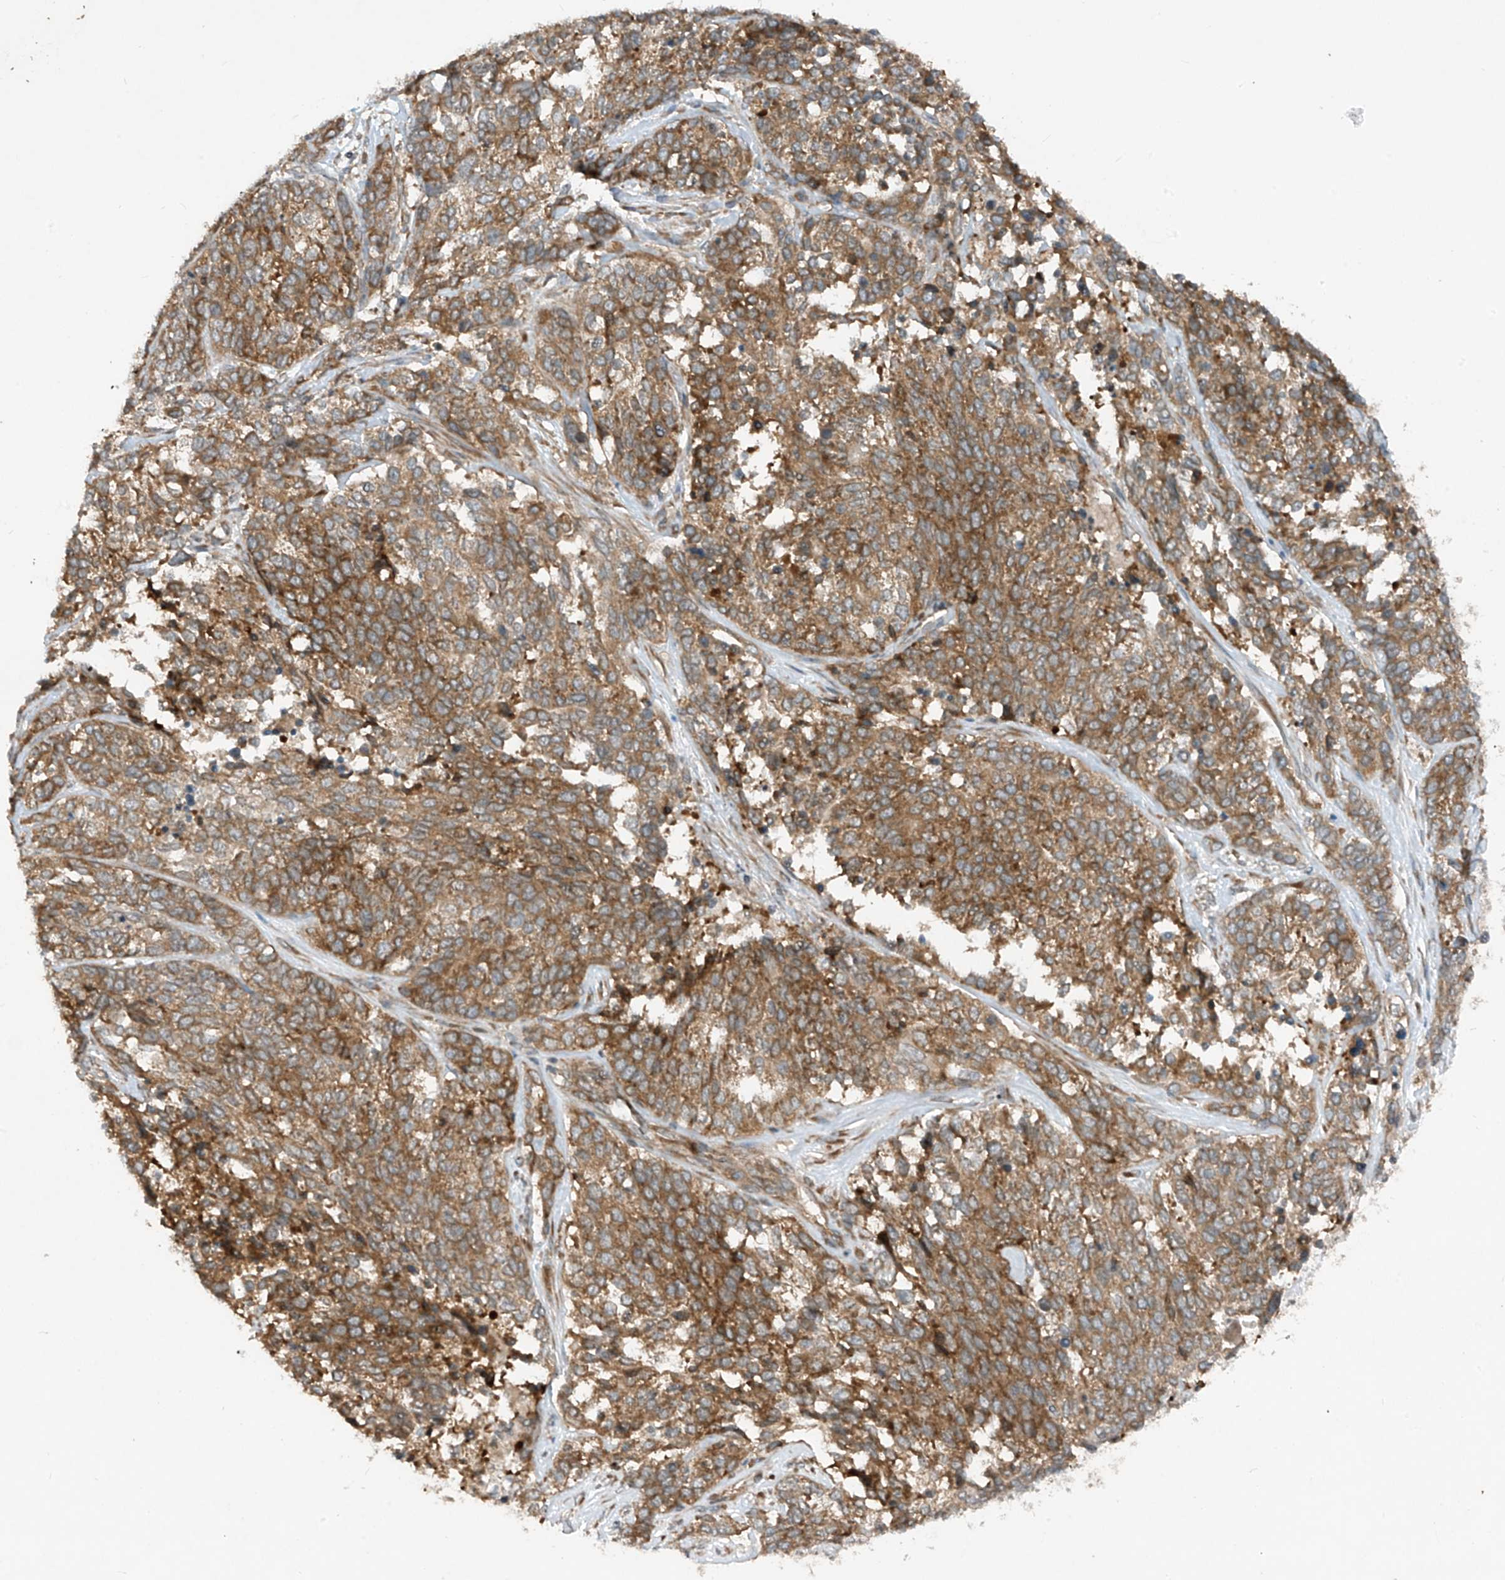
{"staining": {"intensity": "moderate", "quantity": ">75%", "location": "cytoplasmic/membranous"}, "tissue": "ovarian cancer", "cell_type": "Tumor cells", "image_type": "cancer", "snomed": [{"axis": "morphology", "description": "Cystadenocarcinoma, serous, NOS"}, {"axis": "topography", "description": "Ovary"}], "caption": "High-power microscopy captured an IHC histopathology image of ovarian cancer (serous cystadenocarcinoma), revealing moderate cytoplasmic/membranous positivity in about >75% of tumor cells. (DAB = brown stain, brightfield microscopy at high magnification).", "gene": "RPL34", "patient": {"sex": "female", "age": 44}}